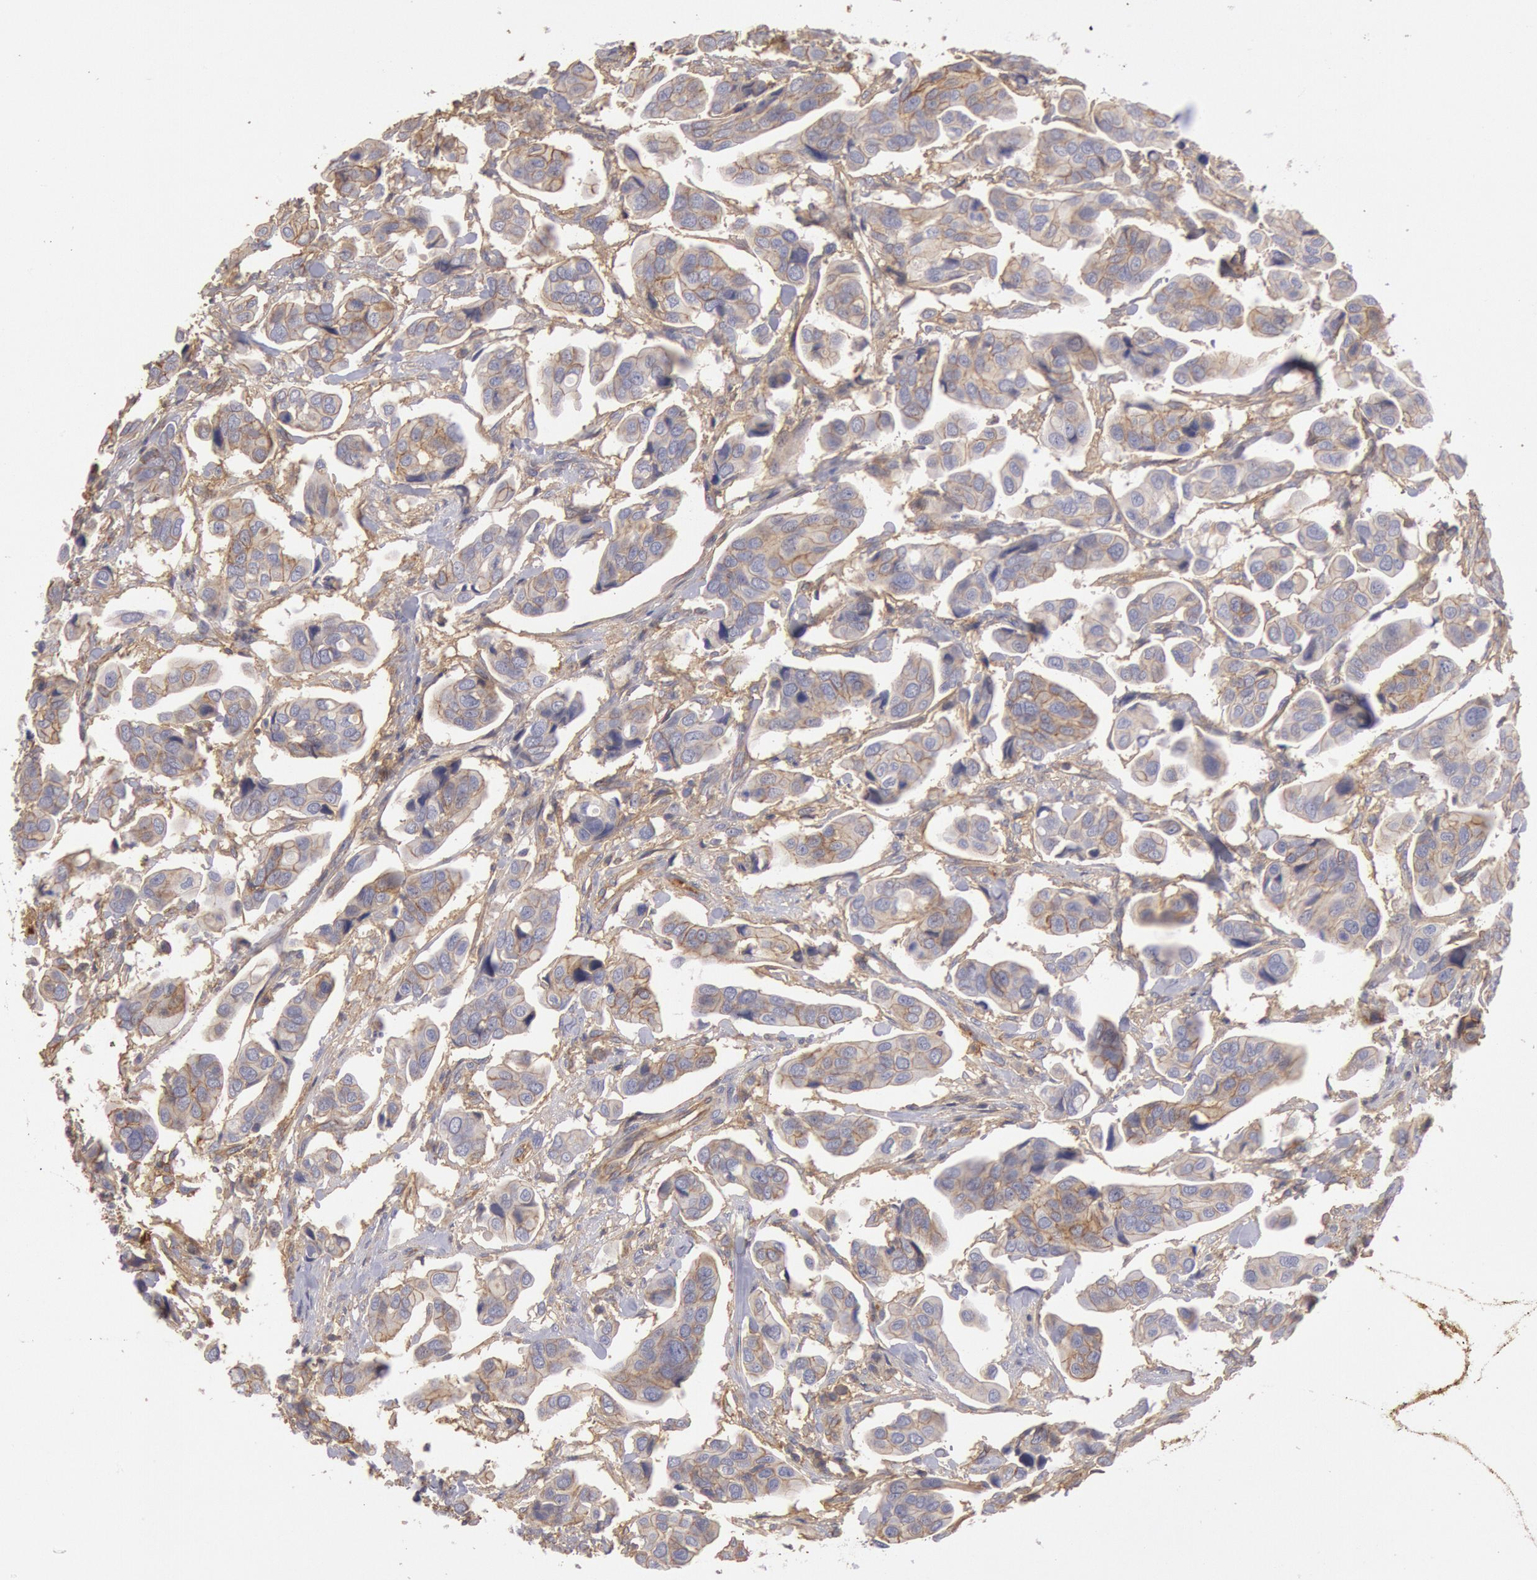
{"staining": {"intensity": "moderate", "quantity": ">75%", "location": "cytoplasmic/membranous"}, "tissue": "urothelial cancer", "cell_type": "Tumor cells", "image_type": "cancer", "snomed": [{"axis": "morphology", "description": "Adenocarcinoma, NOS"}, {"axis": "topography", "description": "Urinary bladder"}], "caption": "This image exhibits immunohistochemistry staining of human adenocarcinoma, with medium moderate cytoplasmic/membranous staining in about >75% of tumor cells.", "gene": "SNAP23", "patient": {"sex": "male", "age": 61}}